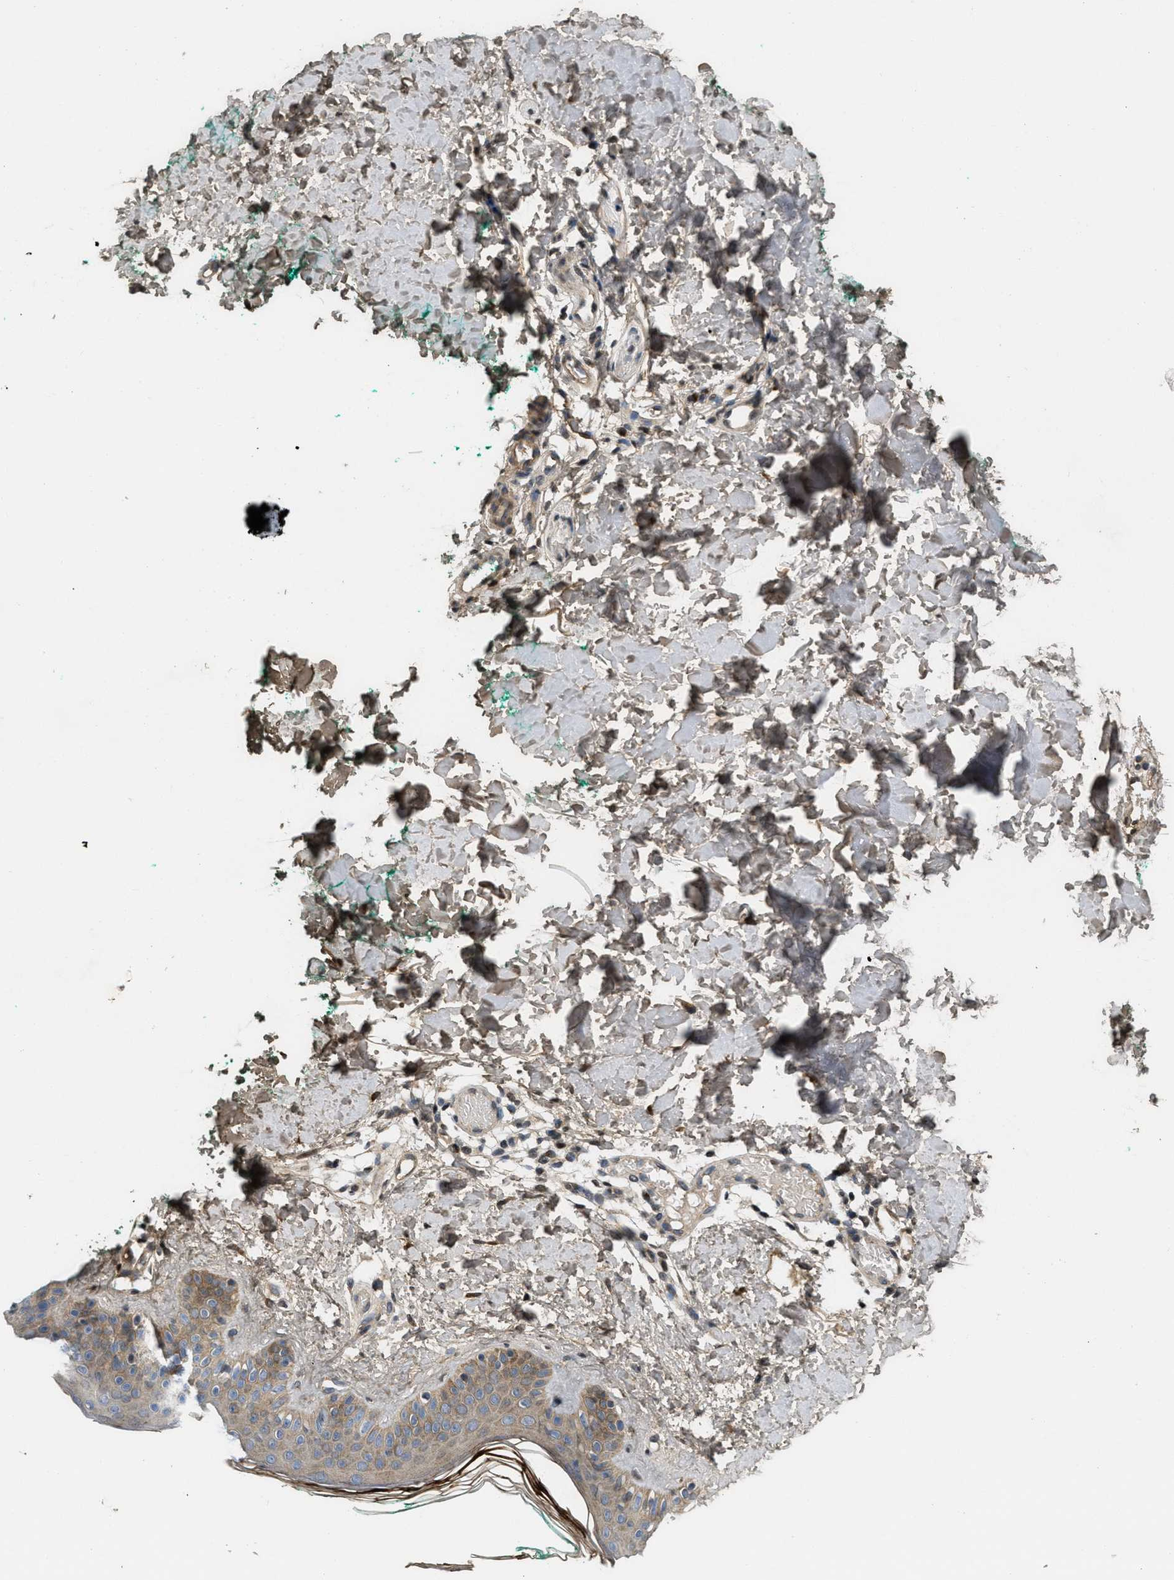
{"staining": {"intensity": "moderate", "quantity": ">75%", "location": "cytoplasmic/membranous"}, "tissue": "skin", "cell_type": "Fibroblasts", "image_type": "normal", "snomed": [{"axis": "morphology", "description": "Normal tissue, NOS"}, {"axis": "topography", "description": "Skin"}], "caption": "The photomicrograph displays immunohistochemical staining of unremarkable skin. There is moderate cytoplasmic/membranous expression is identified in about >75% of fibroblasts. The protein of interest is shown in brown color, while the nuclei are stained blue.", "gene": "ZNF70", "patient": {"sex": "male", "age": 30}}